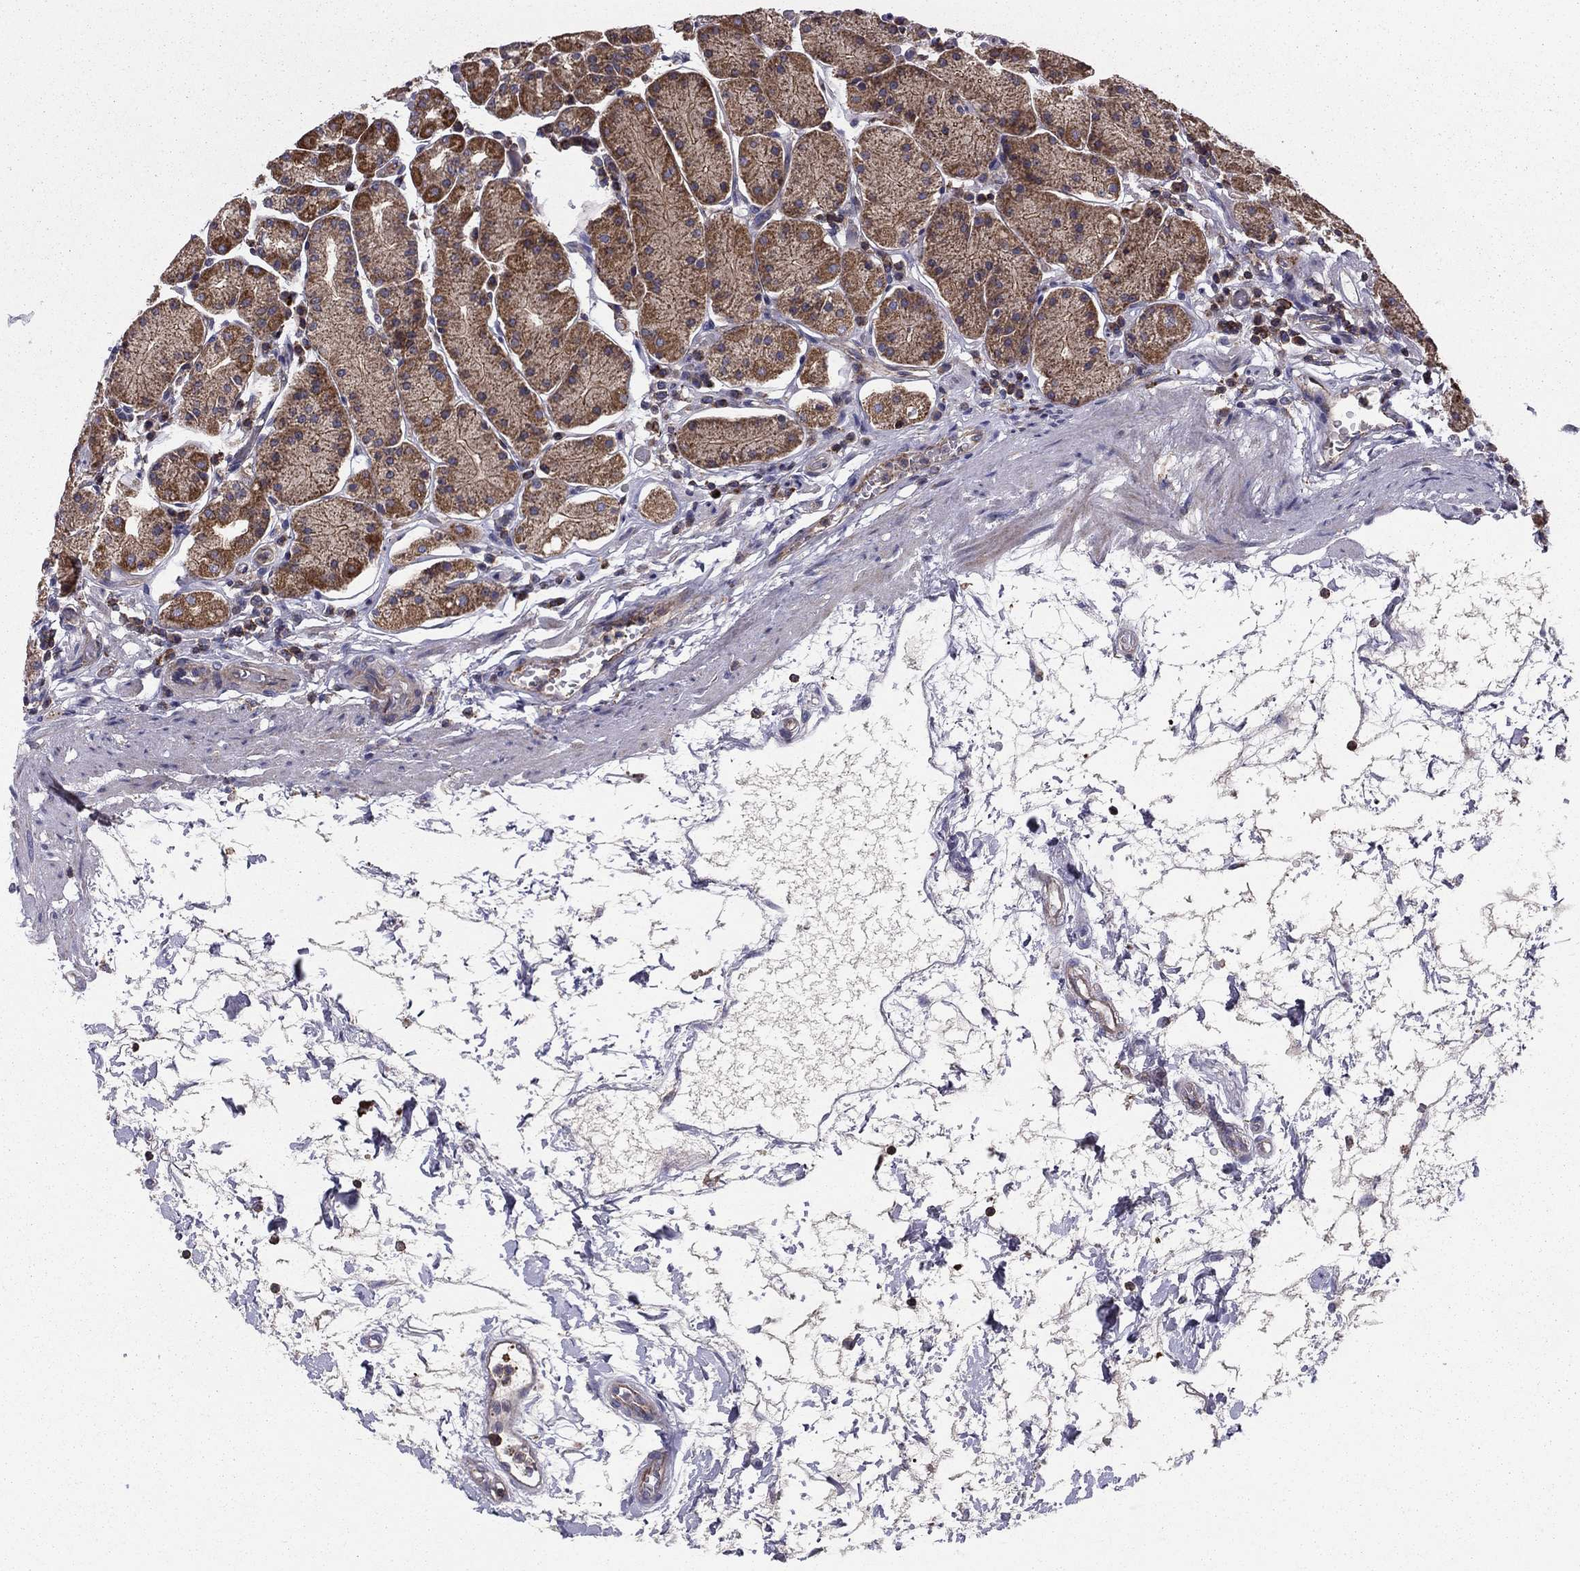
{"staining": {"intensity": "strong", "quantity": "<25%", "location": "cytoplasmic/membranous"}, "tissue": "stomach", "cell_type": "Glandular cells", "image_type": "normal", "snomed": [{"axis": "morphology", "description": "Normal tissue, NOS"}, {"axis": "topography", "description": "Stomach"}], "caption": "Stomach stained for a protein (brown) shows strong cytoplasmic/membranous positive expression in about <25% of glandular cells.", "gene": "ALG6", "patient": {"sex": "male", "age": 54}}